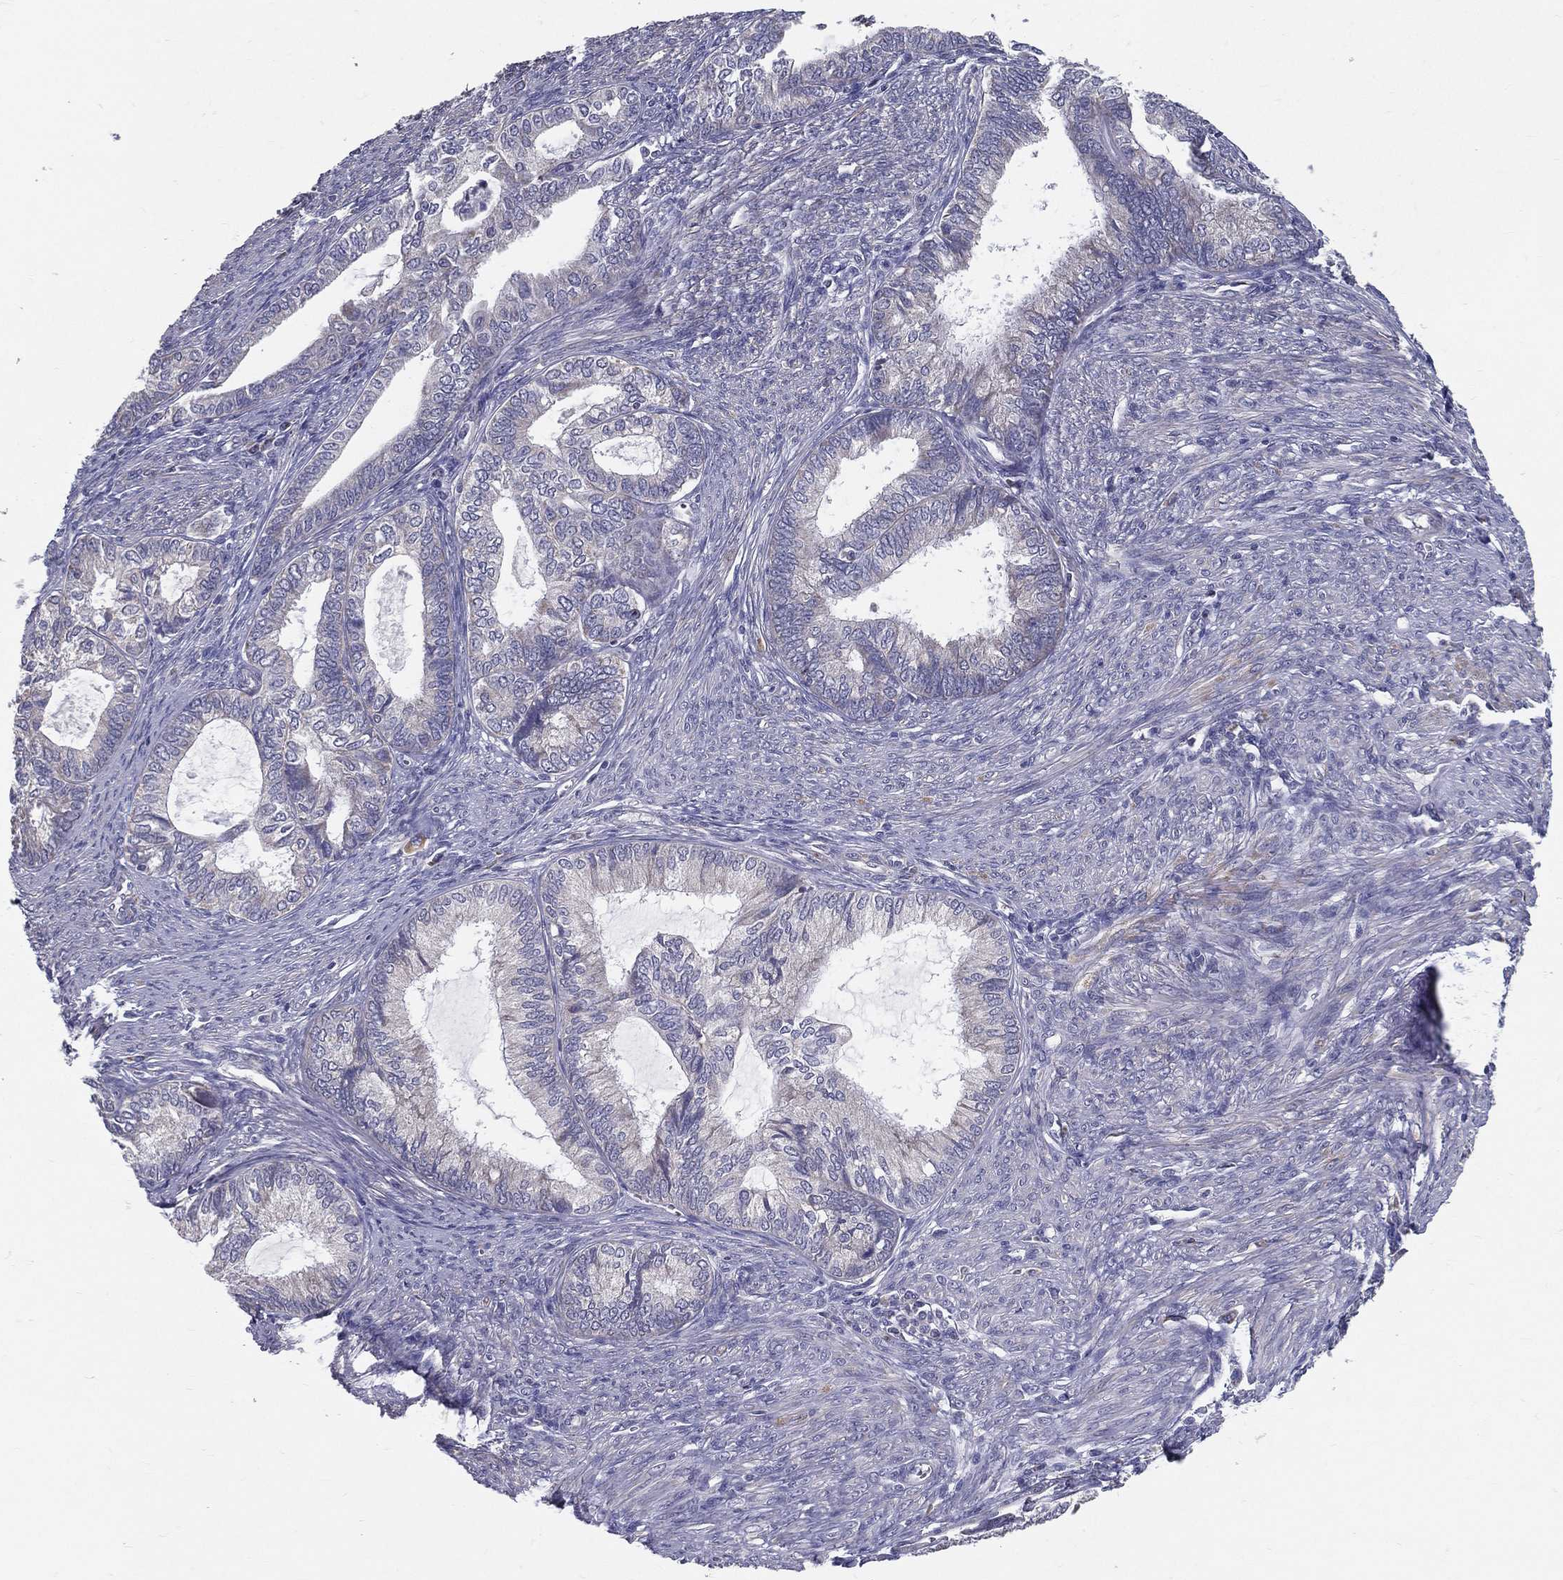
{"staining": {"intensity": "negative", "quantity": "none", "location": "none"}, "tissue": "endometrial cancer", "cell_type": "Tumor cells", "image_type": "cancer", "snomed": [{"axis": "morphology", "description": "Adenocarcinoma, NOS"}, {"axis": "topography", "description": "Endometrium"}], "caption": "There is no significant positivity in tumor cells of endometrial adenocarcinoma.", "gene": "PCSK1", "patient": {"sex": "female", "age": 86}}